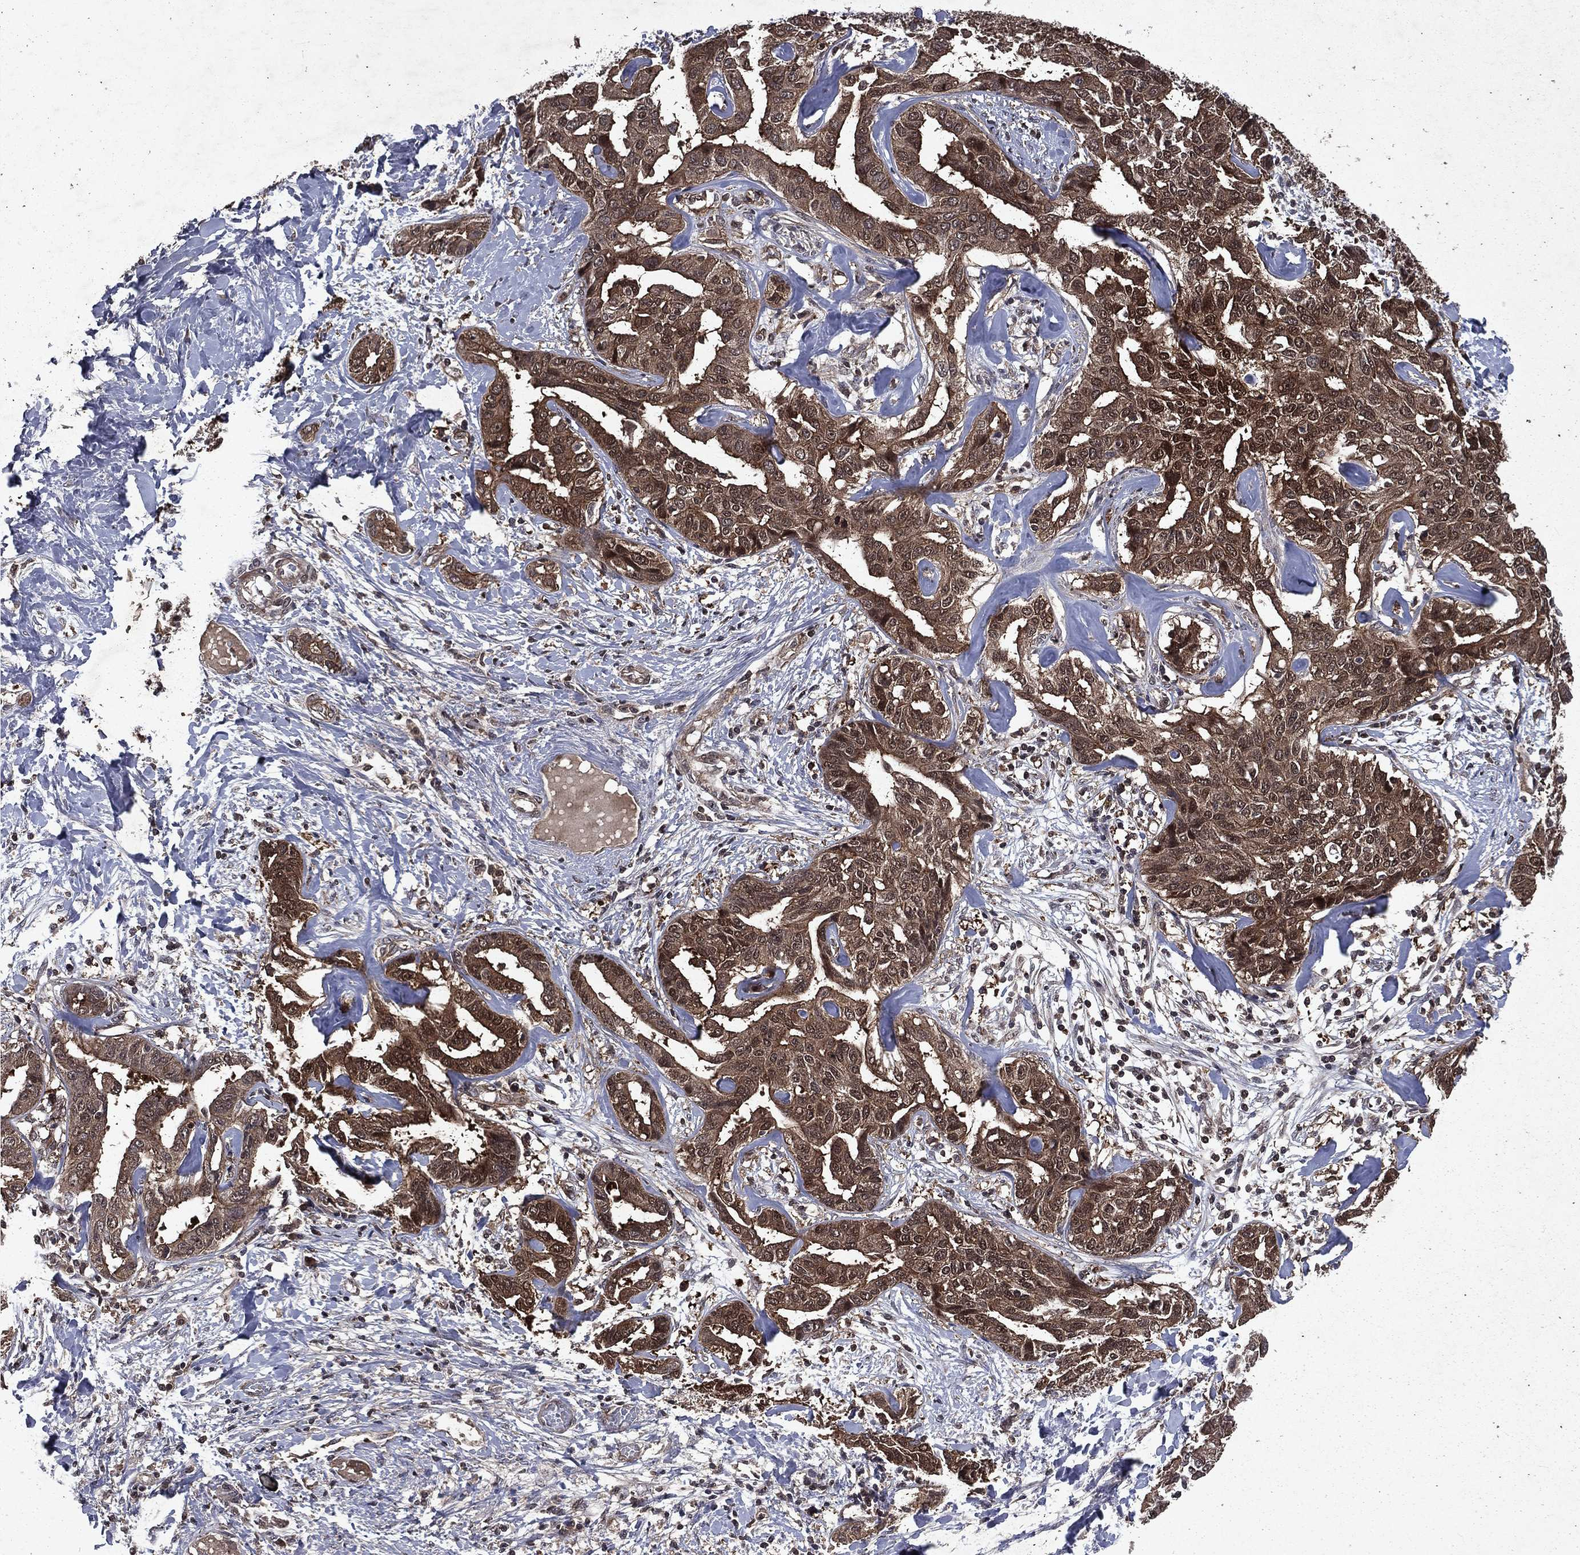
{"staining": {"intensity": "moderate", "quantity": "25%-75%", "location": "cytoplasmic/membranous,nuclear"}, "tissue": "liver cancer", "cell_type": "Tumor cells", "image_type": "cancer", "snomed": [{"axis": "morphology", "description": "Cholangiocarcinoma"}, {"axis": "topography", "description": "Liver"}], "caption": "High-magnification brightfield microscopy of liver cancer stained with DAB (brown) and counterstained with hematoxylin (blue). tumor cells exhibit moderate cytoplasmic/membranous and nuclear staining is appreciated in about25%-75% of cells.", "gene": "FGD1", "patient": {"sex": "male", "age": 59}}